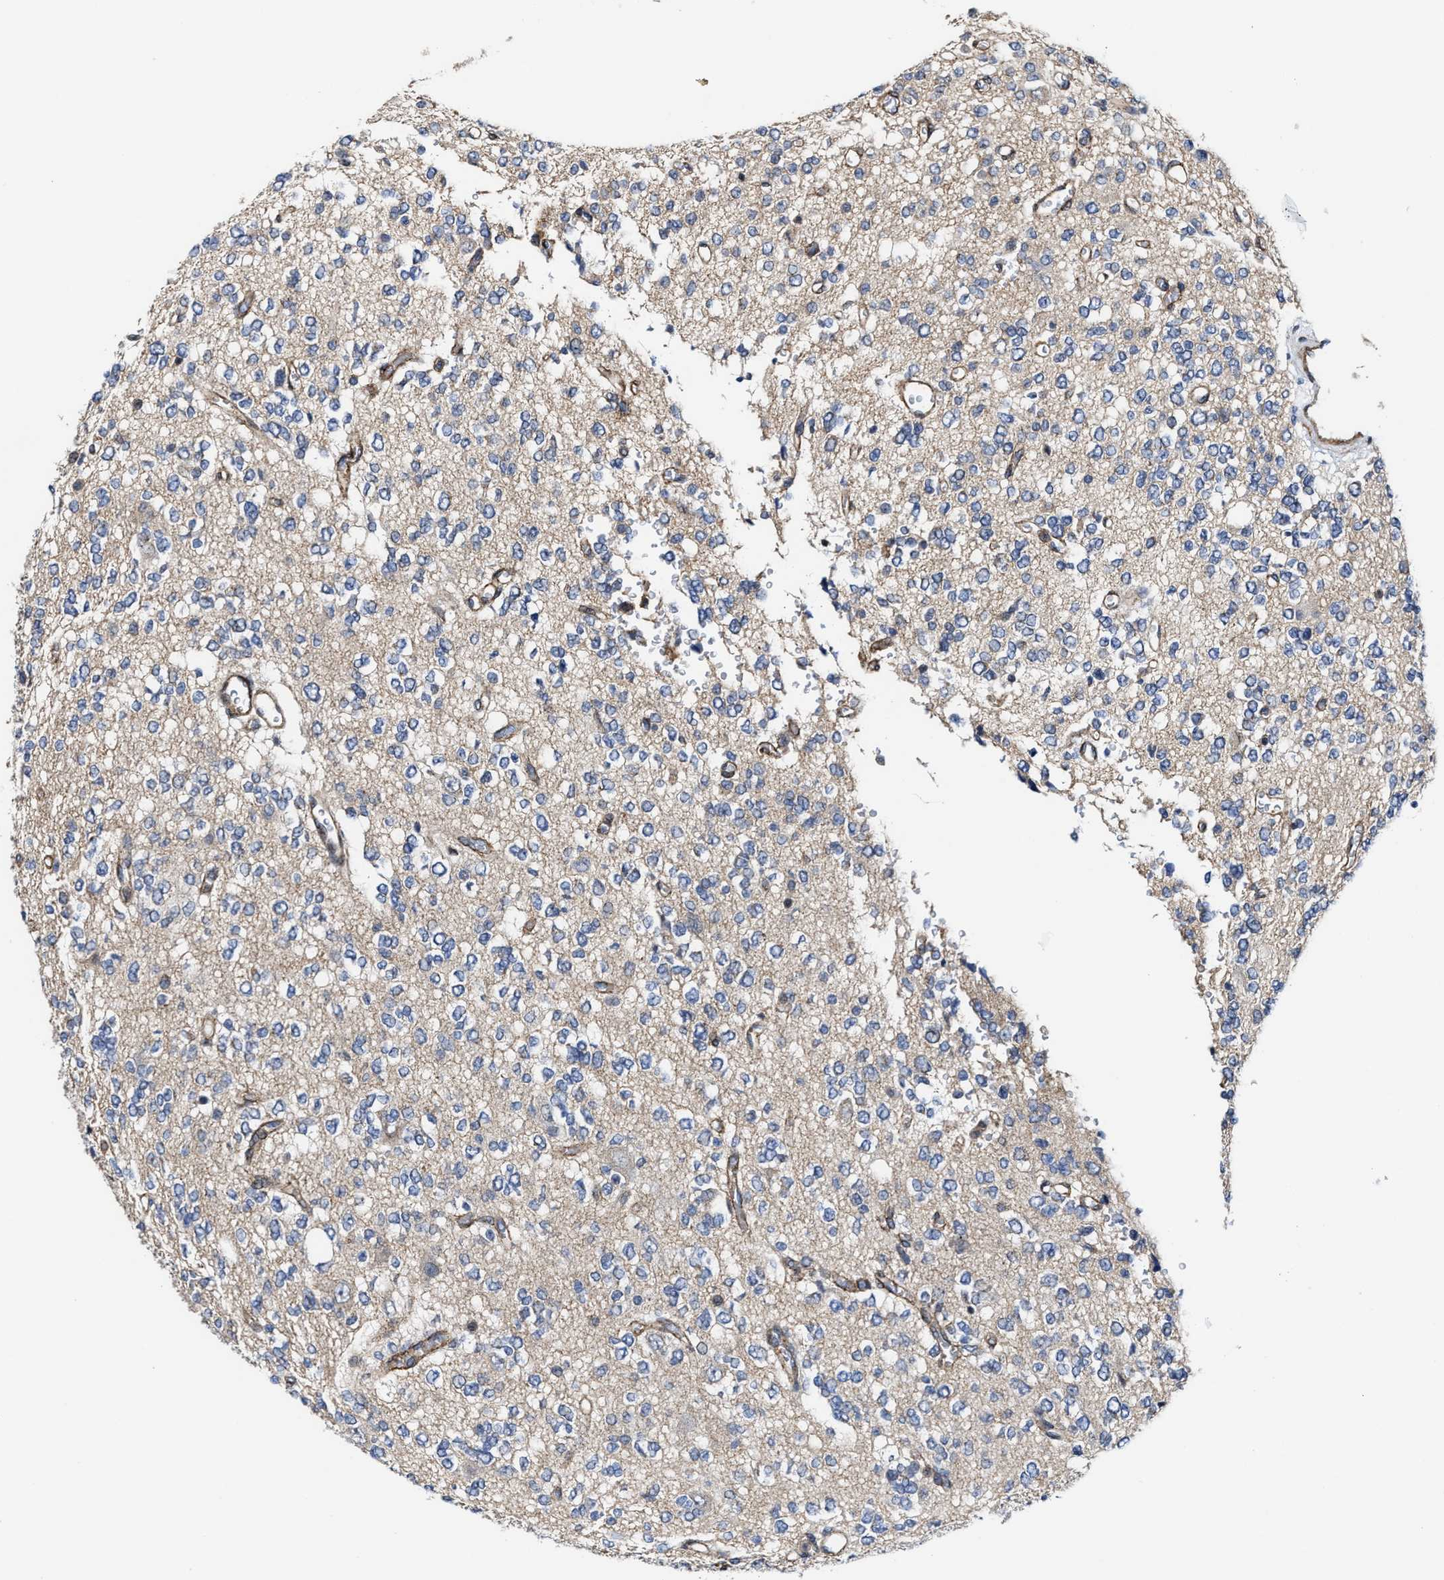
{"staining": {"intensity": "negative", "quantity": "none", "location": "none"}, "tissue": "glioma", "cell_type": "Tumor cells", "image_type": "cancer", "snomed": [{"axis": "morphology", "description": "Glioma, malignant, Low grade"}, {"axis": "topography", "description": "Brain"}], "caption": "Micrograph shows no protein positivity in tumor cells of glioma tissue.", "gene": "TGFB1I1", "patient": {"sex": "male", "age": 38}}